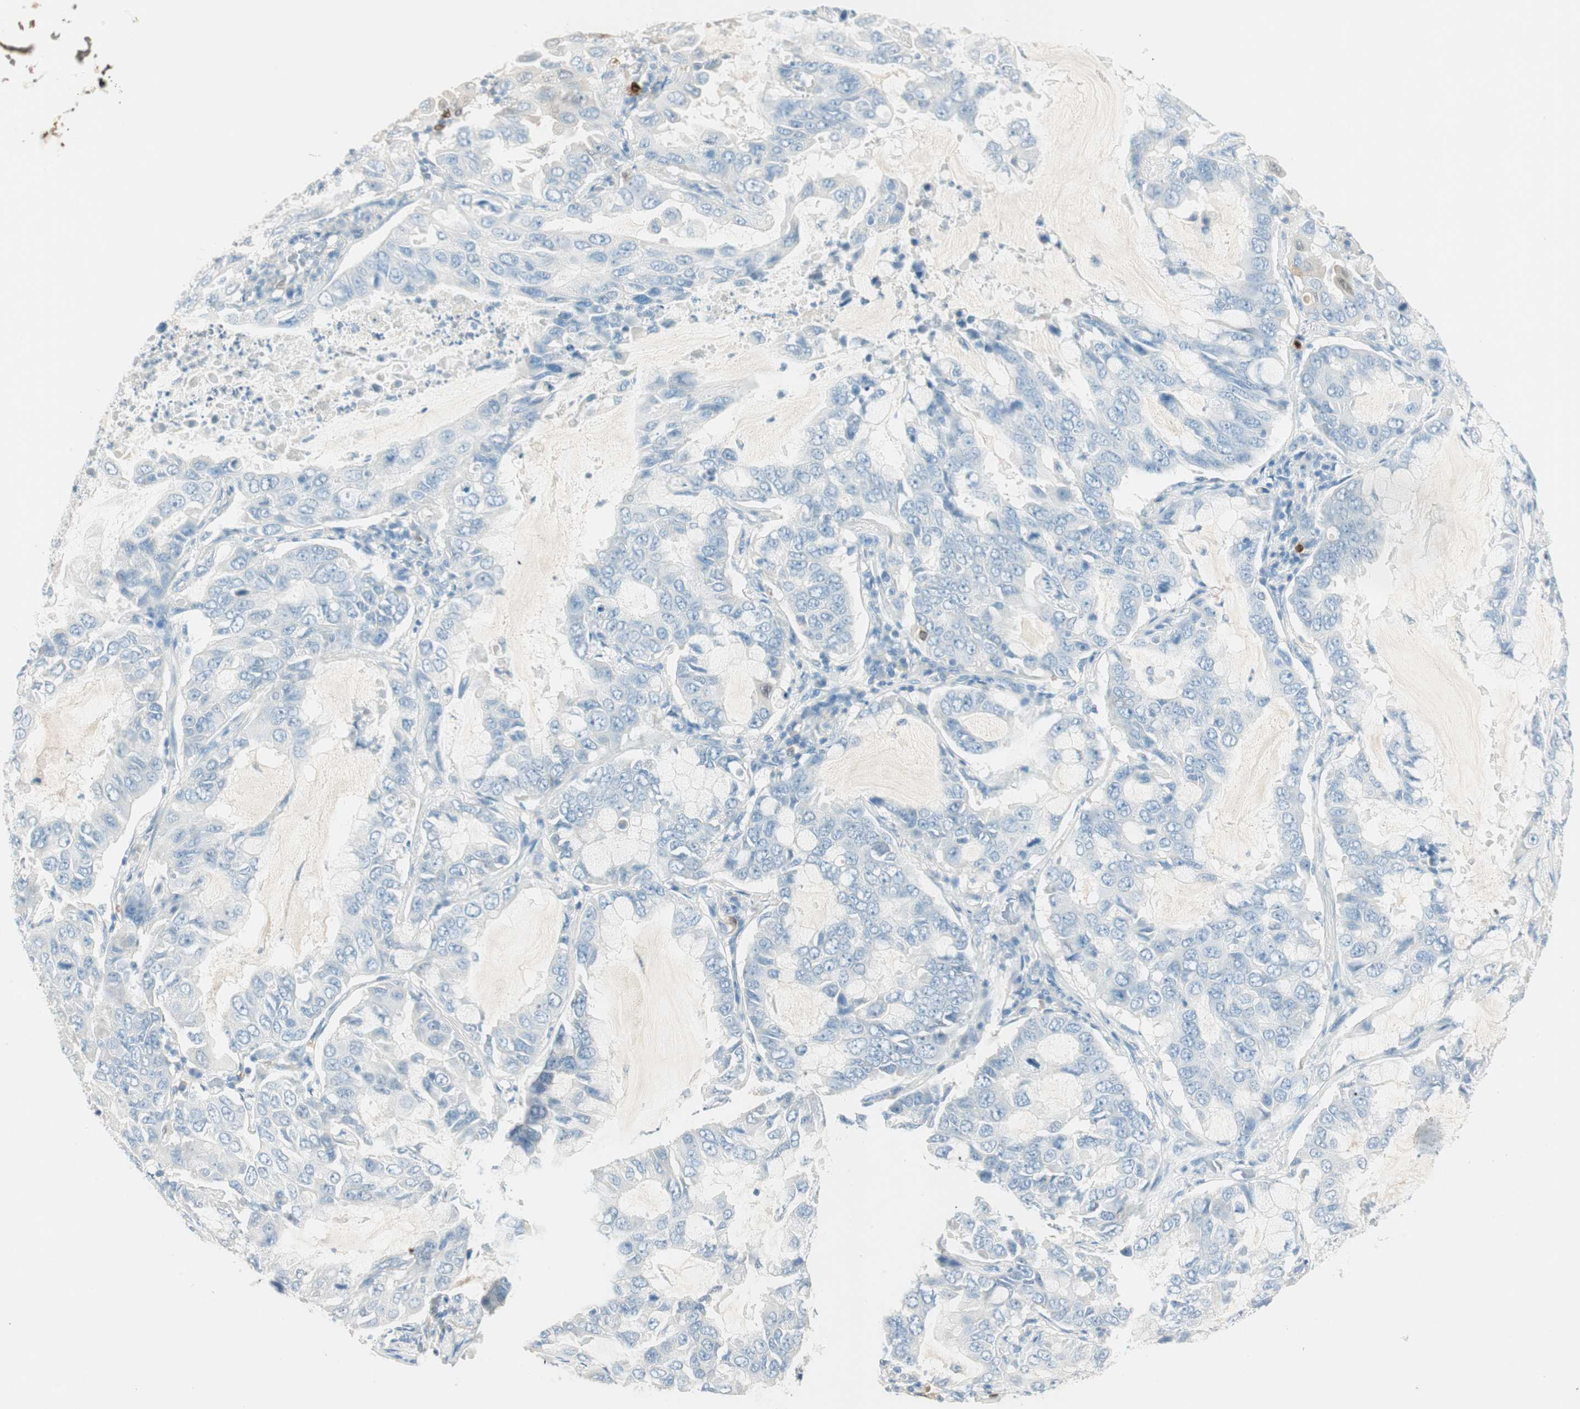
{"staining": {"intensity": "negative", "quantity": "none", "location": "none"}, "tissue": "lung cancer", "cell_type": "Tumor cells", "image_type": "cancer", "snomed": [{"axis": "morphology", "description": "Adenocarcinoma, NOS"}, {"axis": "topography", "description": "Lung"}], "caption": "Photomicrograph shows no protein expression in tumor cells of adenocarcinoma (lung) tissue. The staining was performed using DAB (3,3'-diaminobenzidine) to visualize the protein expression in brown, while the nuclei were stained in blue with hematoxylin (Magnification: 20x).", "gene": "HPGD", "patient": {"sex": "male", "age": 64}}